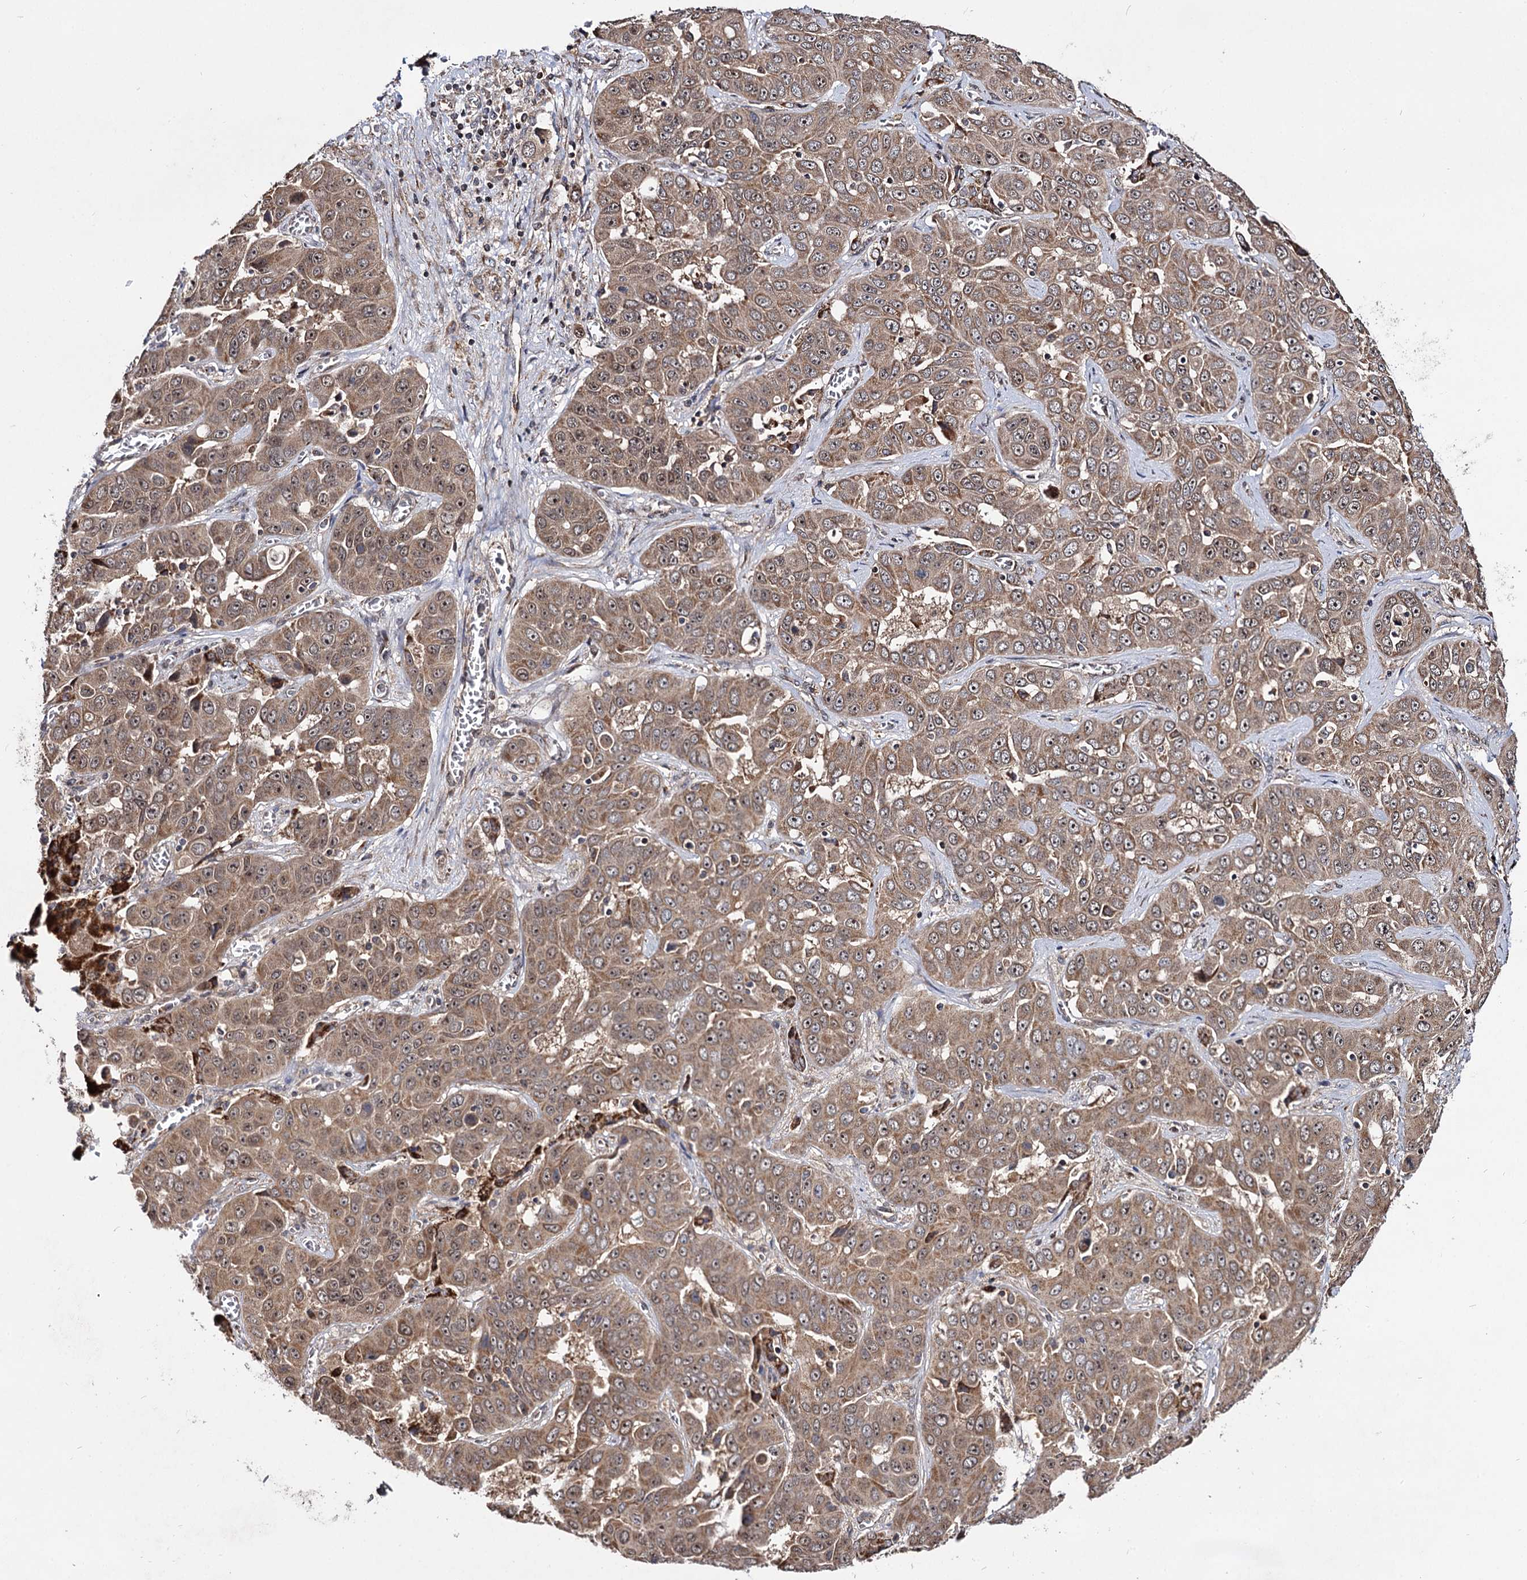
{"staining": {"intensity": "moderate", "quantity": ">75%", "location": "cytoplasmic/membranous"}, "tissue": "liver cancer", "cell_type": "Tumor cells", "image_type": "cancer", "snomed": [{"axis": "morphology", "description": "Cholangiocarcinoma"}, {"axis": "topography", "description": "Liver"}], "caption": "The histopathology image demonstrates immunohistochemical staining of liver cancer (cholangiocarcinoma). There is moderate cytoplasmic/membranous staining is present in approximately >75% of tumor cells. (Stains: DAB (3,3'-diaminobenzidine) in brown, nuclei in blue, Microscopy: brightfield microscopy at high magnification).", "gene": "CEP76", "patient": {"sex": "female", "age": 52}}